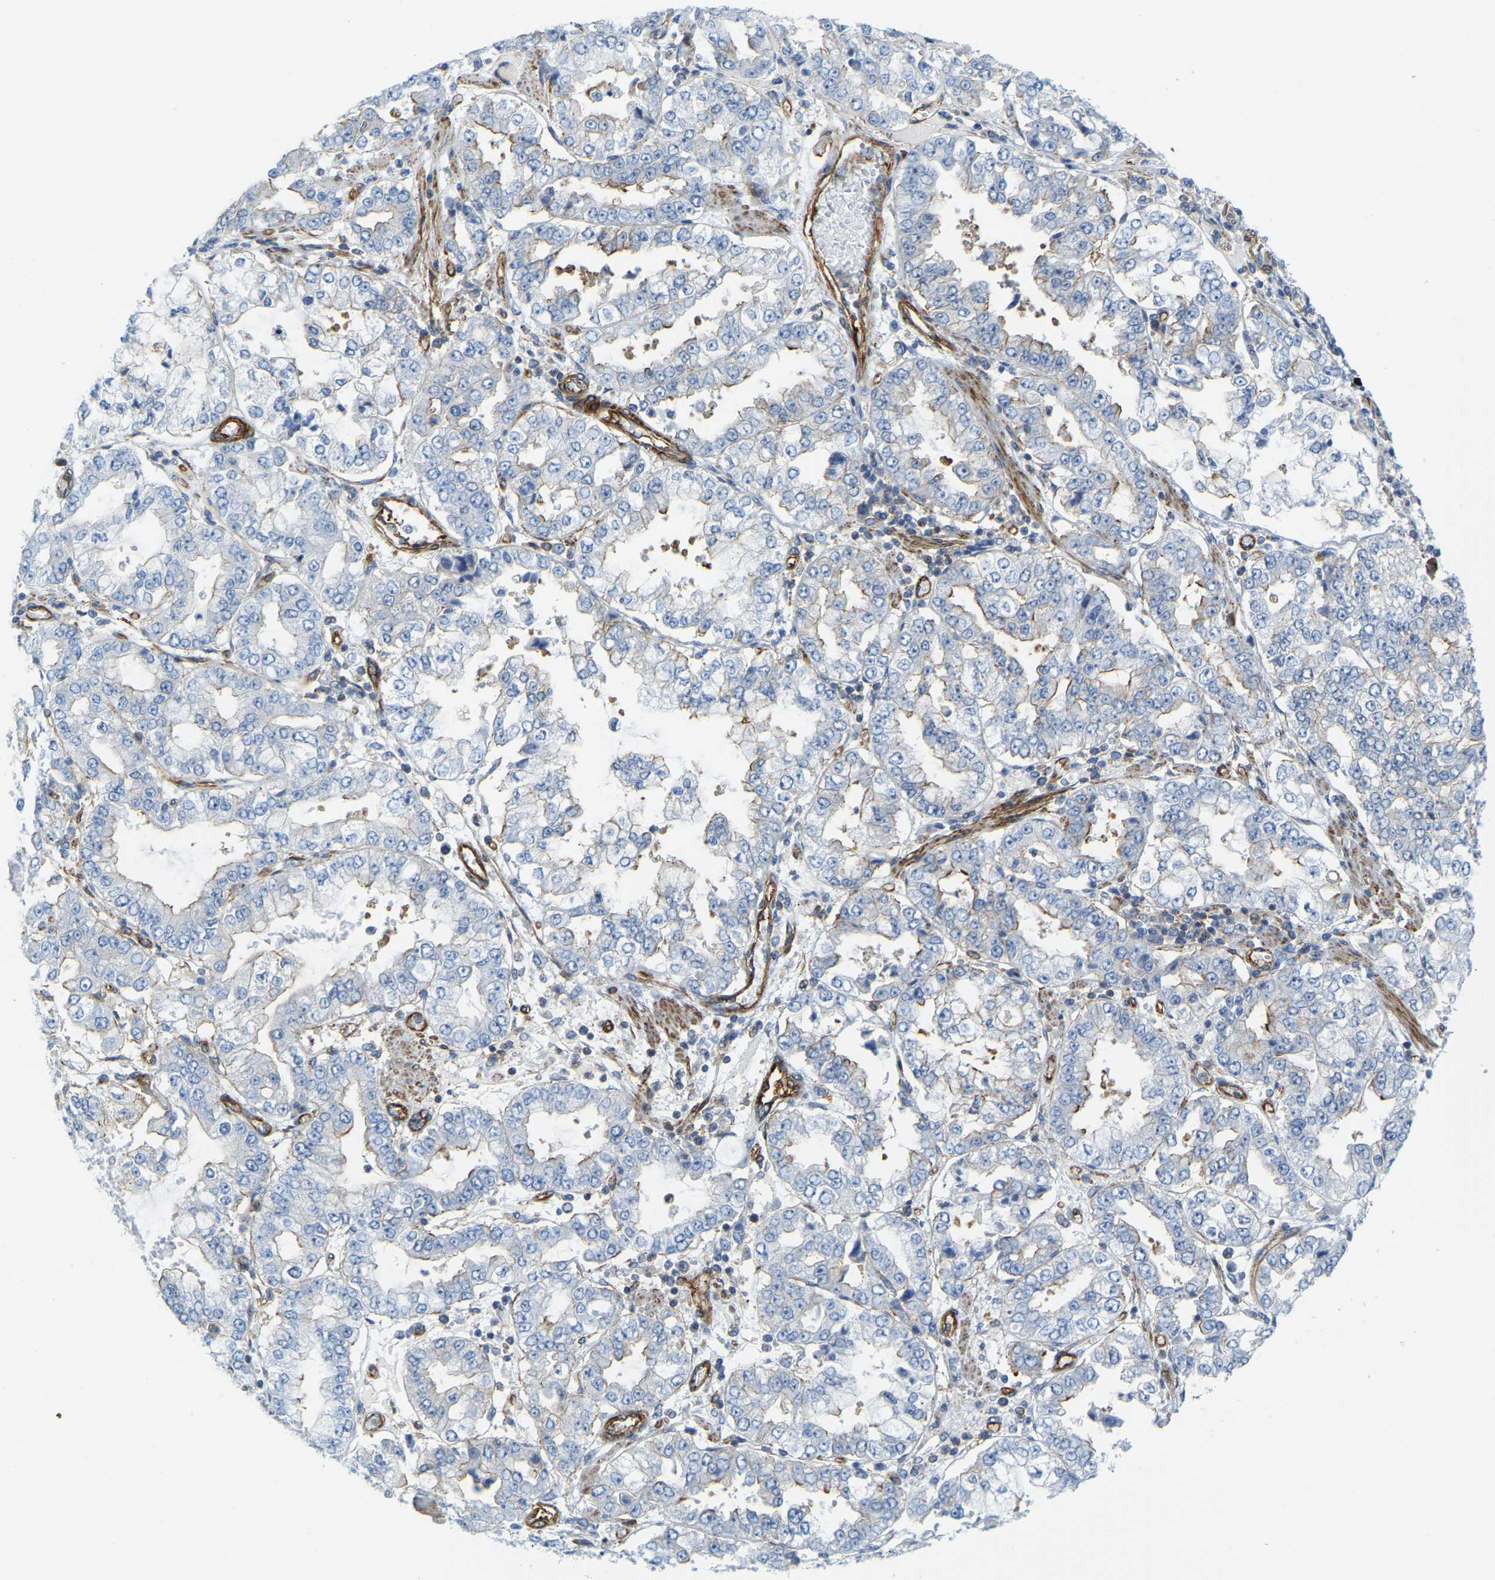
{"staining": {"intensity": "negative", "quantity": "none", "location": "none"}, "tissue": "stomach cancer", "cell_type": "Tumor cells", "image_type": "cancer", "snomed": [{"axis": "morphology", "description": "Adenocarcinoma, NOS"}, {"axis": "topography", "description": "Stomach"}], "caption": "IHC histopathology image of neoplastic tissue: human stomach cancer stained with DAB shows no significant protein expression in tumor cells.", "gene": "MYL3", "patient": {"sex": "male", "age": 76}}